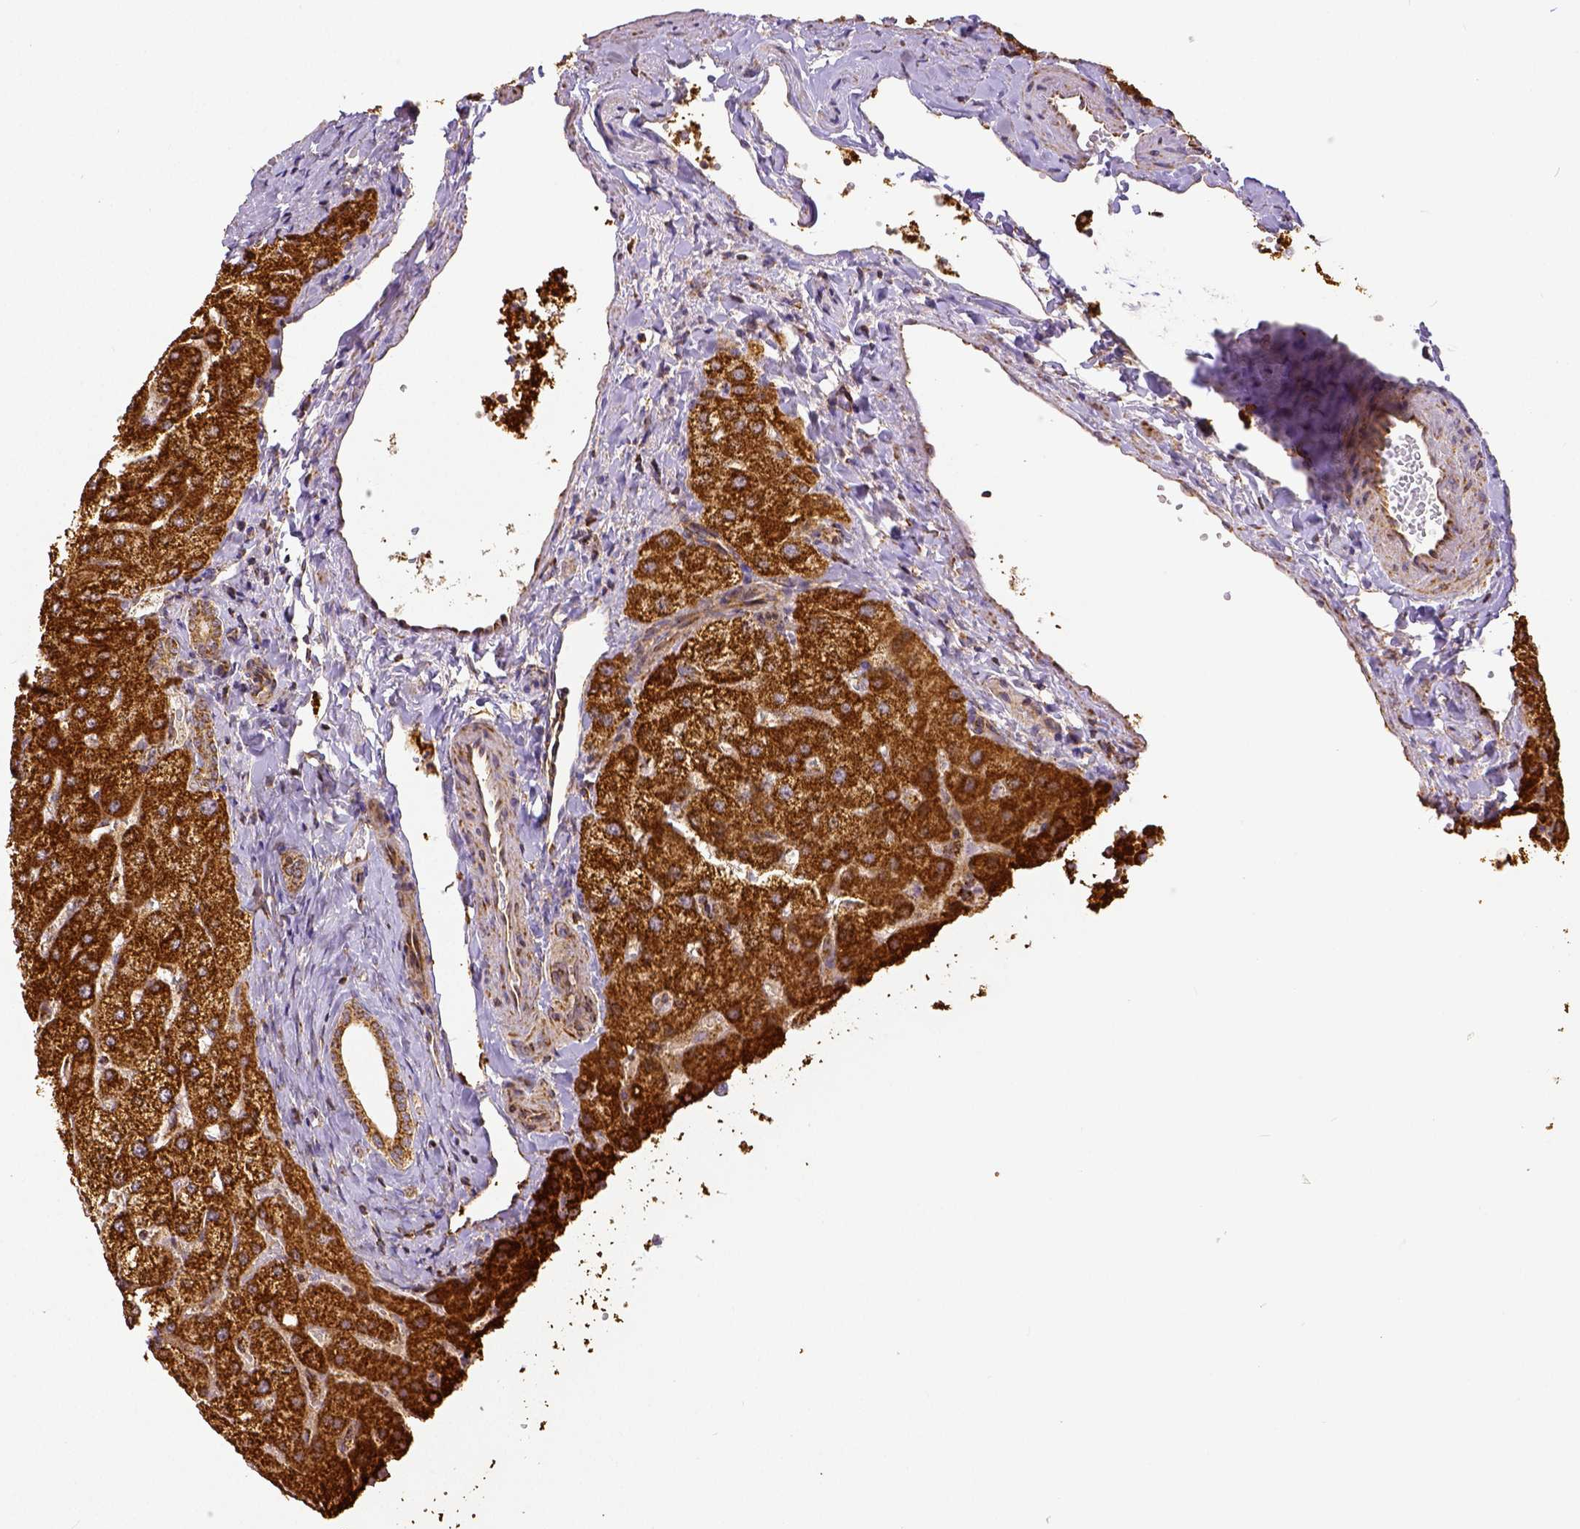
{"staining": {"intensity": "moderate", "quantity": ">75%", "location": "cytoplasmic/membranous"}, "tissue": "liver", "cell_type": "Cholangiocytes", "image_type": "normal", "snomed": [{"axis": "morphology", "description": "Normal tissue, NOS"}, {"axis": "topography", "description": "Liver"}], "caption": "This is an image of immunohistochemistry staining of unremarkable liver, which shows moderate positivity in the cytoplasmic/membranous of cholangiocytes.", "gene": "SDHB", "patient": {"sex": "female", "age": 54}}